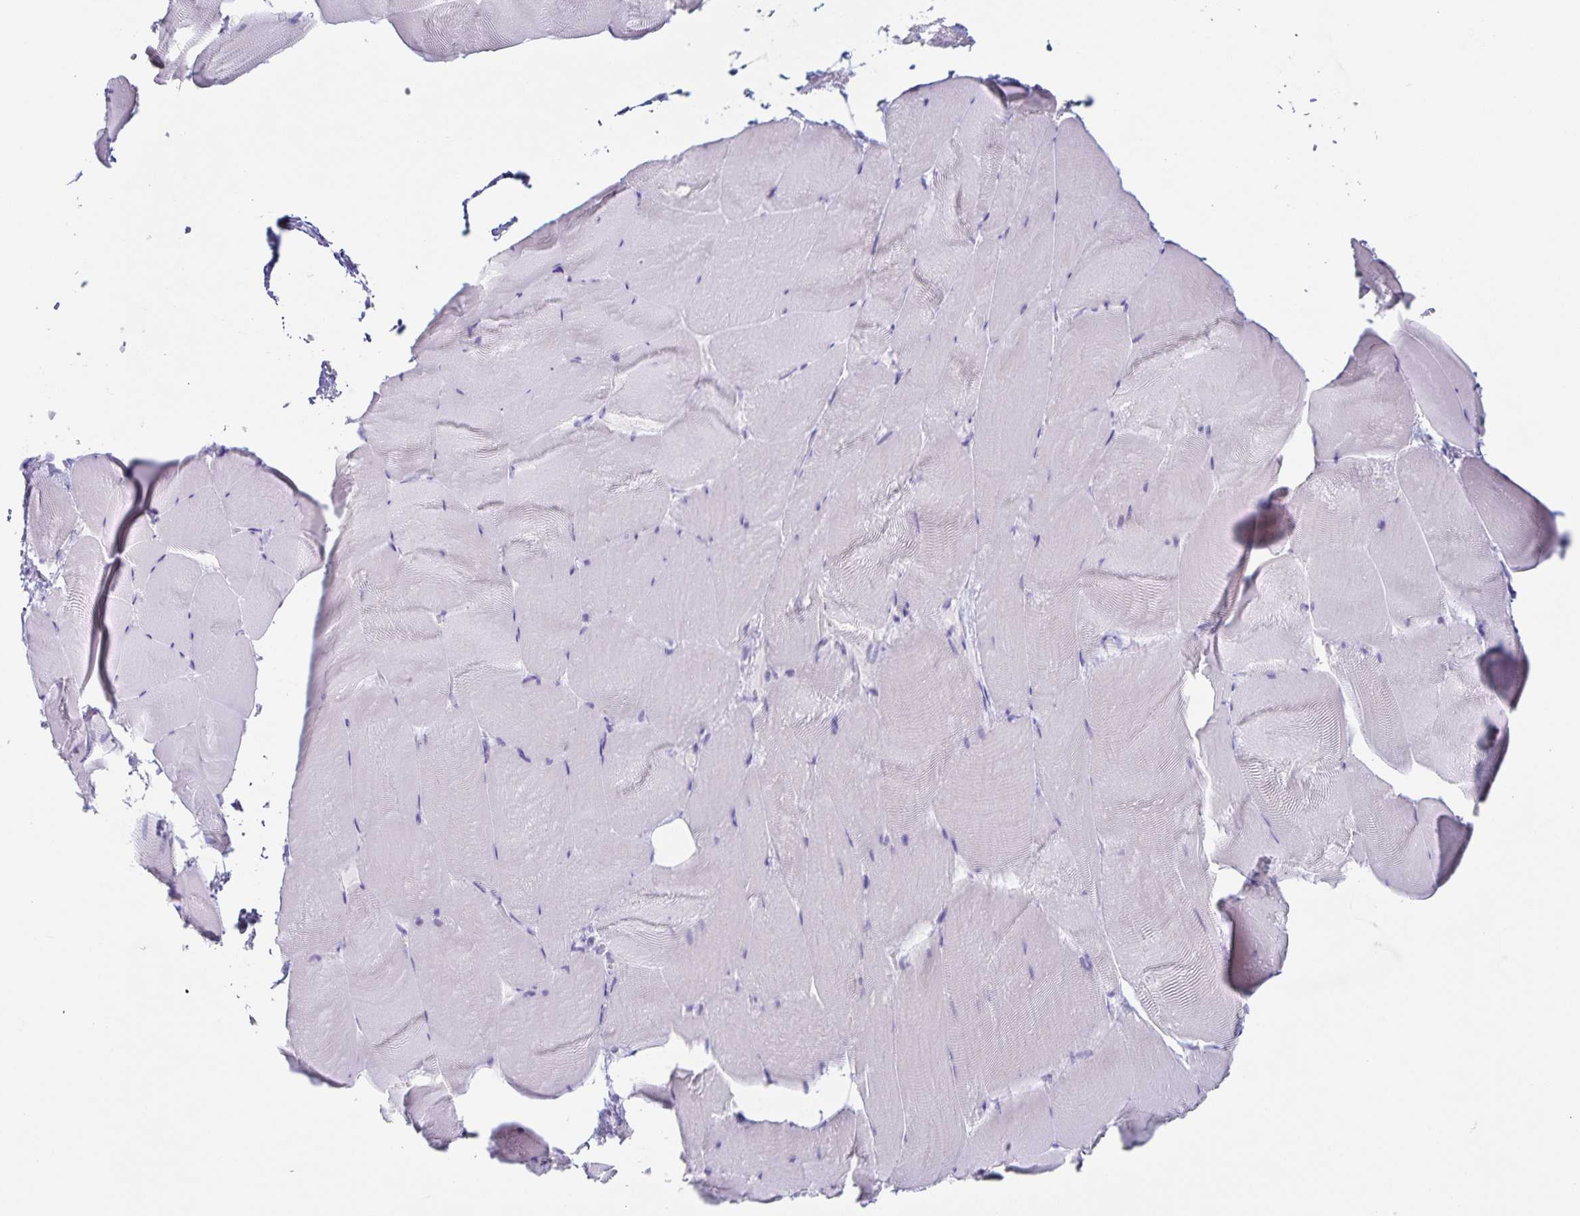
{"staining": {"intensity": "negative", "quantity": "none", "location": "none"}, "tissue": "skeletal muscle", "cell_type": "Myocytes", "image_type": "normal", "snomed": [{"axis": "morphology", "description": "Normal tissue, NOS"}, {"axis": "topography", "description": "Skeletal muscle"}], "caption": "Histopathology image shows no protein expression in myocytes of benign skeletal muscle. Nuclei are stained in blue.", "gene": "RPL36A", "patient": {"sex": "female", "age": 64}}